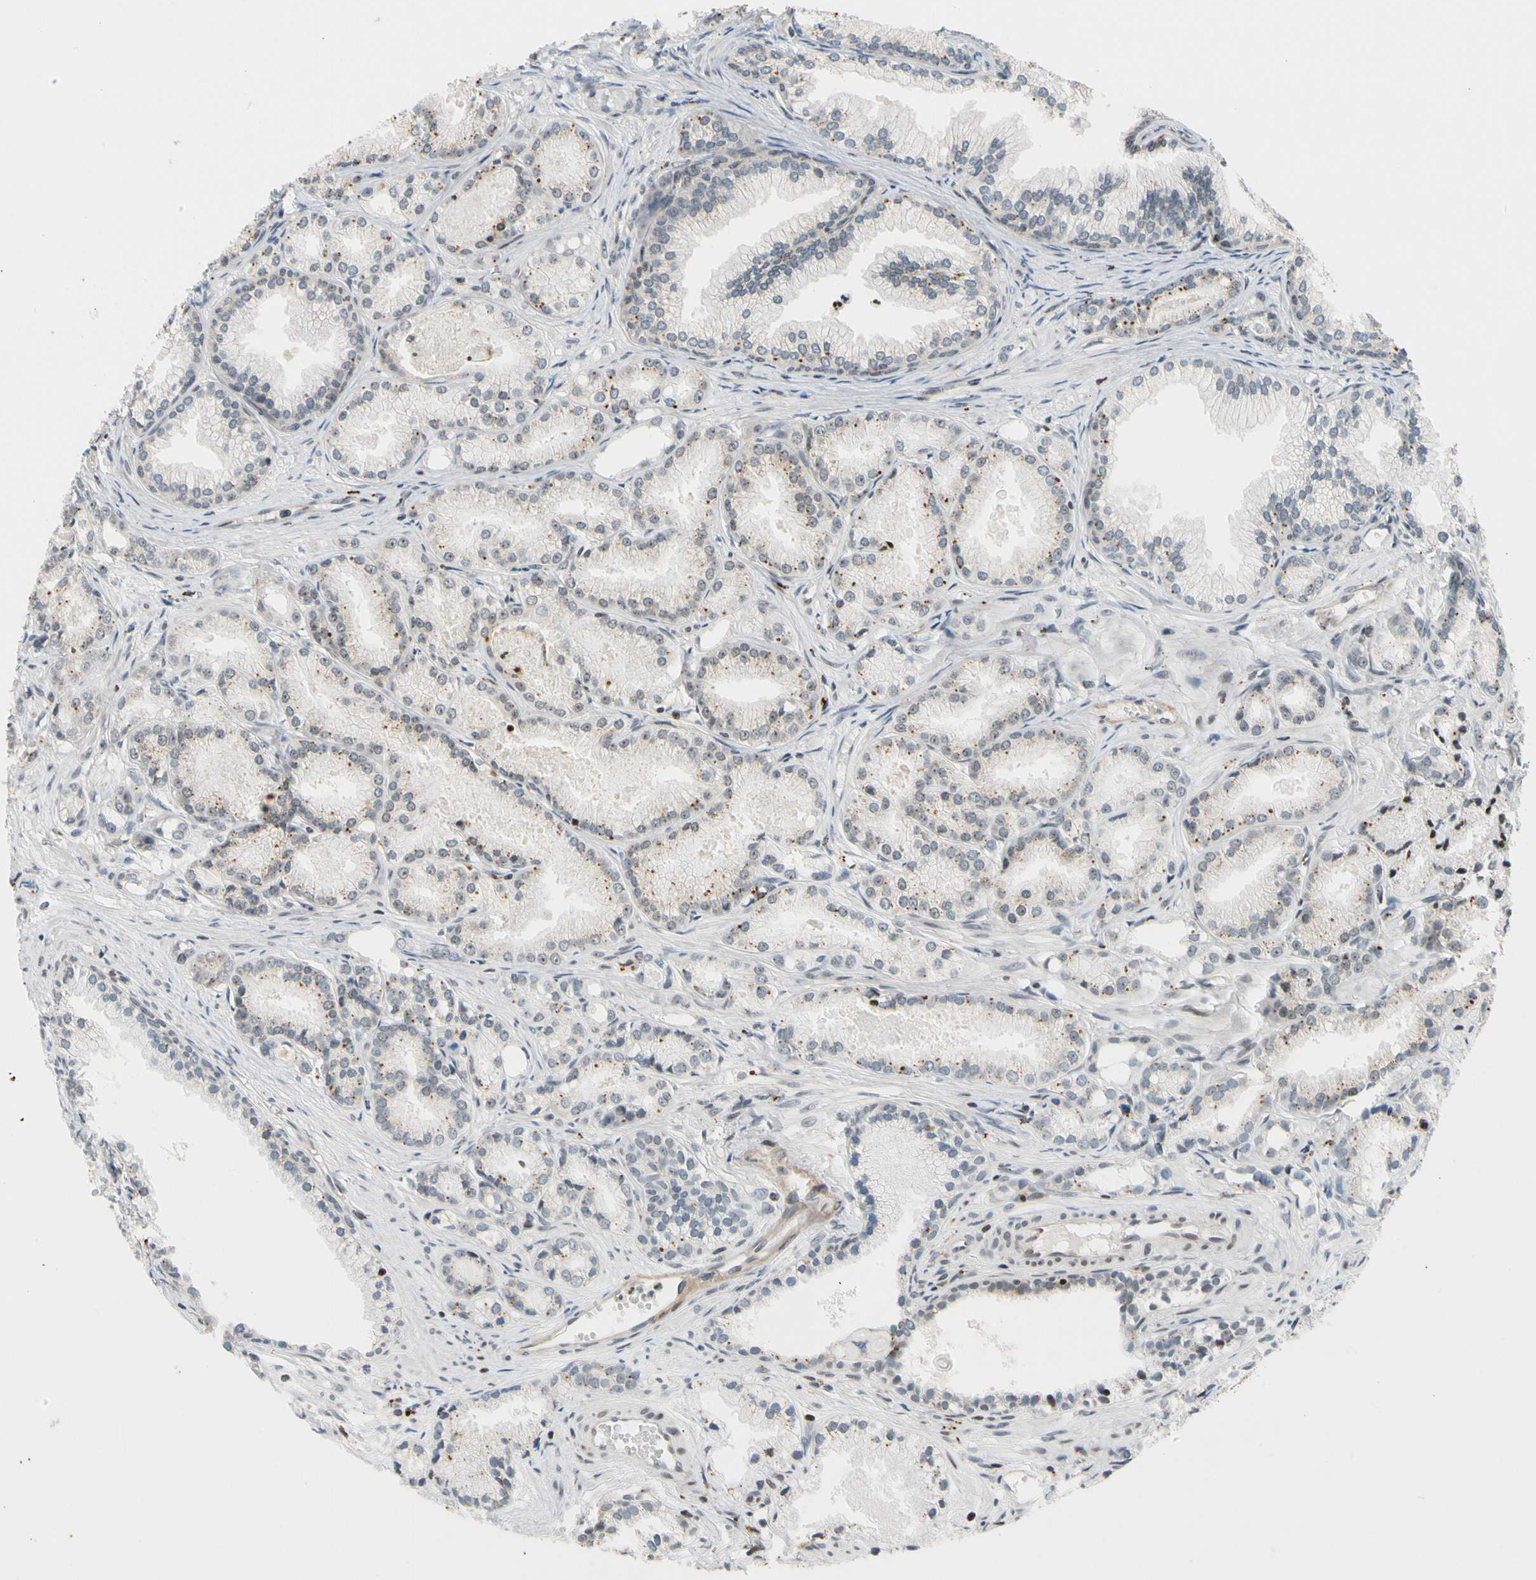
{"staining": {"intensity": "moderate", "quantity": "<25%", "location": "cytoplasmic/membranous"}, "tissue": "prostate cancer", "cell_type": "Tumor cells", "image_type": "cancer", "snomed": [{"axis": "morphology", "description": "Adenocarcinoma, Low grade"}, {"axis": "topography", "description": "Prostate"}], "caption": "DAB (3,3'-diaminobenzidine) immunohistochemical staining of prostate cancer shows moderate cytoplasmic/membranous protein positivity in about <25% of tumor cells.", "gene": "CDK7", "patient": {"sex": "male", "age": 72}}